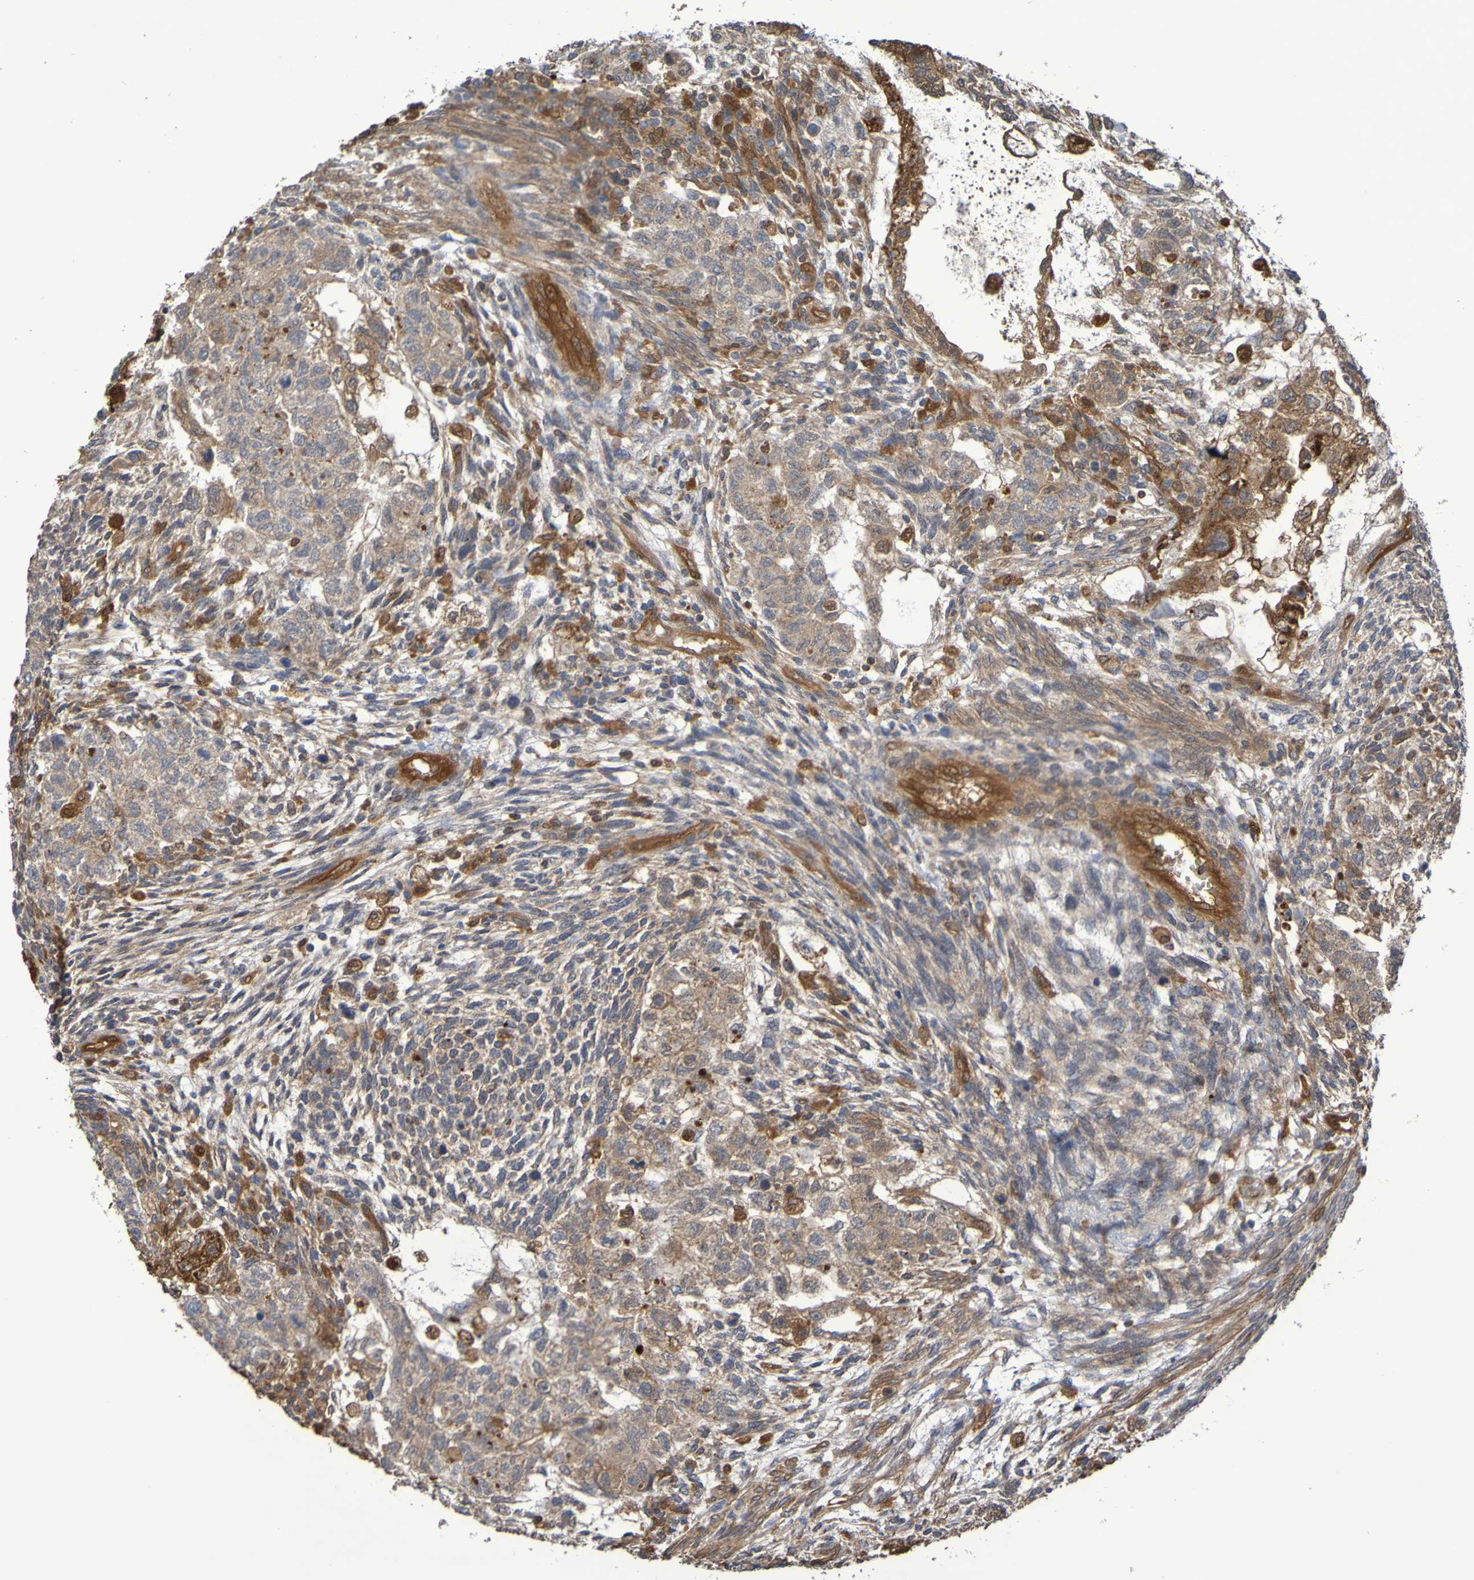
{"staining": {"intensity": "moderate", "quantity": ">75%", "location": "cytoplasmic/membranous"}, "tissue": "testis cancer", "cell_type": "Tumor cells", "image_type": "cancer", "snomed": [{"axis": "morphology", "description": "Normal tissue, NOS"}, {"axis": "morphology", "description": "Carcinoma, Embryonal, NOS"}, {"axis": "topography", "description": "Testis"}], "caption": "Moderate cytoplasmic/membranous protein staining is identified in about >75% of tumor cells in testis cancer (embryonal carcinoma).", "gene": "SERPINB6", "patient": {"sex": "male", "age": 36}}